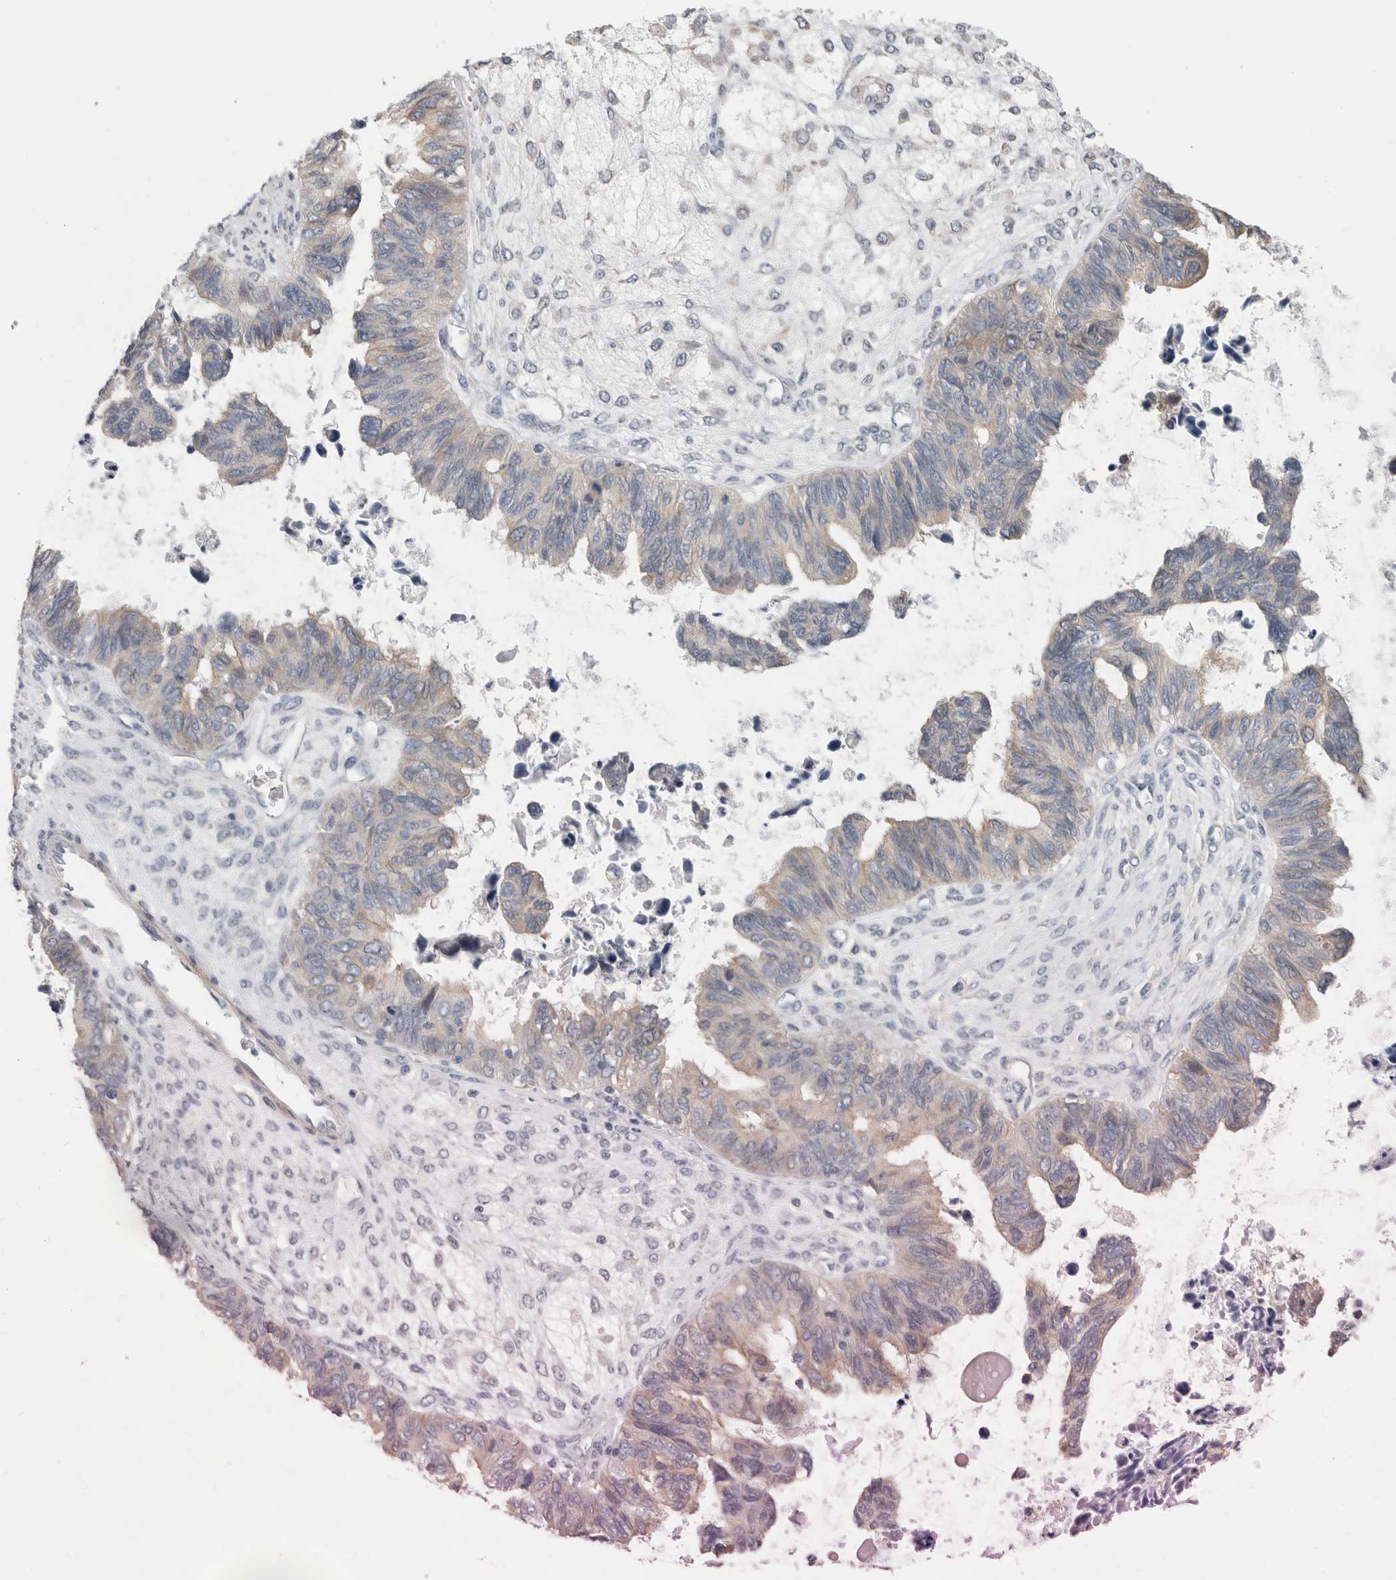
{"staining": {"intensity": "weak", "quantity": "25%-75%", "location": "cytoplasmic/membranous"}, "tissue": "ovarian cancer", "cell_type": "Tumor cells", "image_type": "cancer", "snomed": [{"axis": "morphology", "description": "Cystadenocarcinoma, serous, NOS"}, {"axis": "topography", "description": "Ovary"}], "caption": "Ovarian cancer tissue exhibits weak cytoplasmic/membranous expression in about 25%-75% of tumor cells", "gene": "SMAP2", "patient": {"sex": "female", "age": 79}}